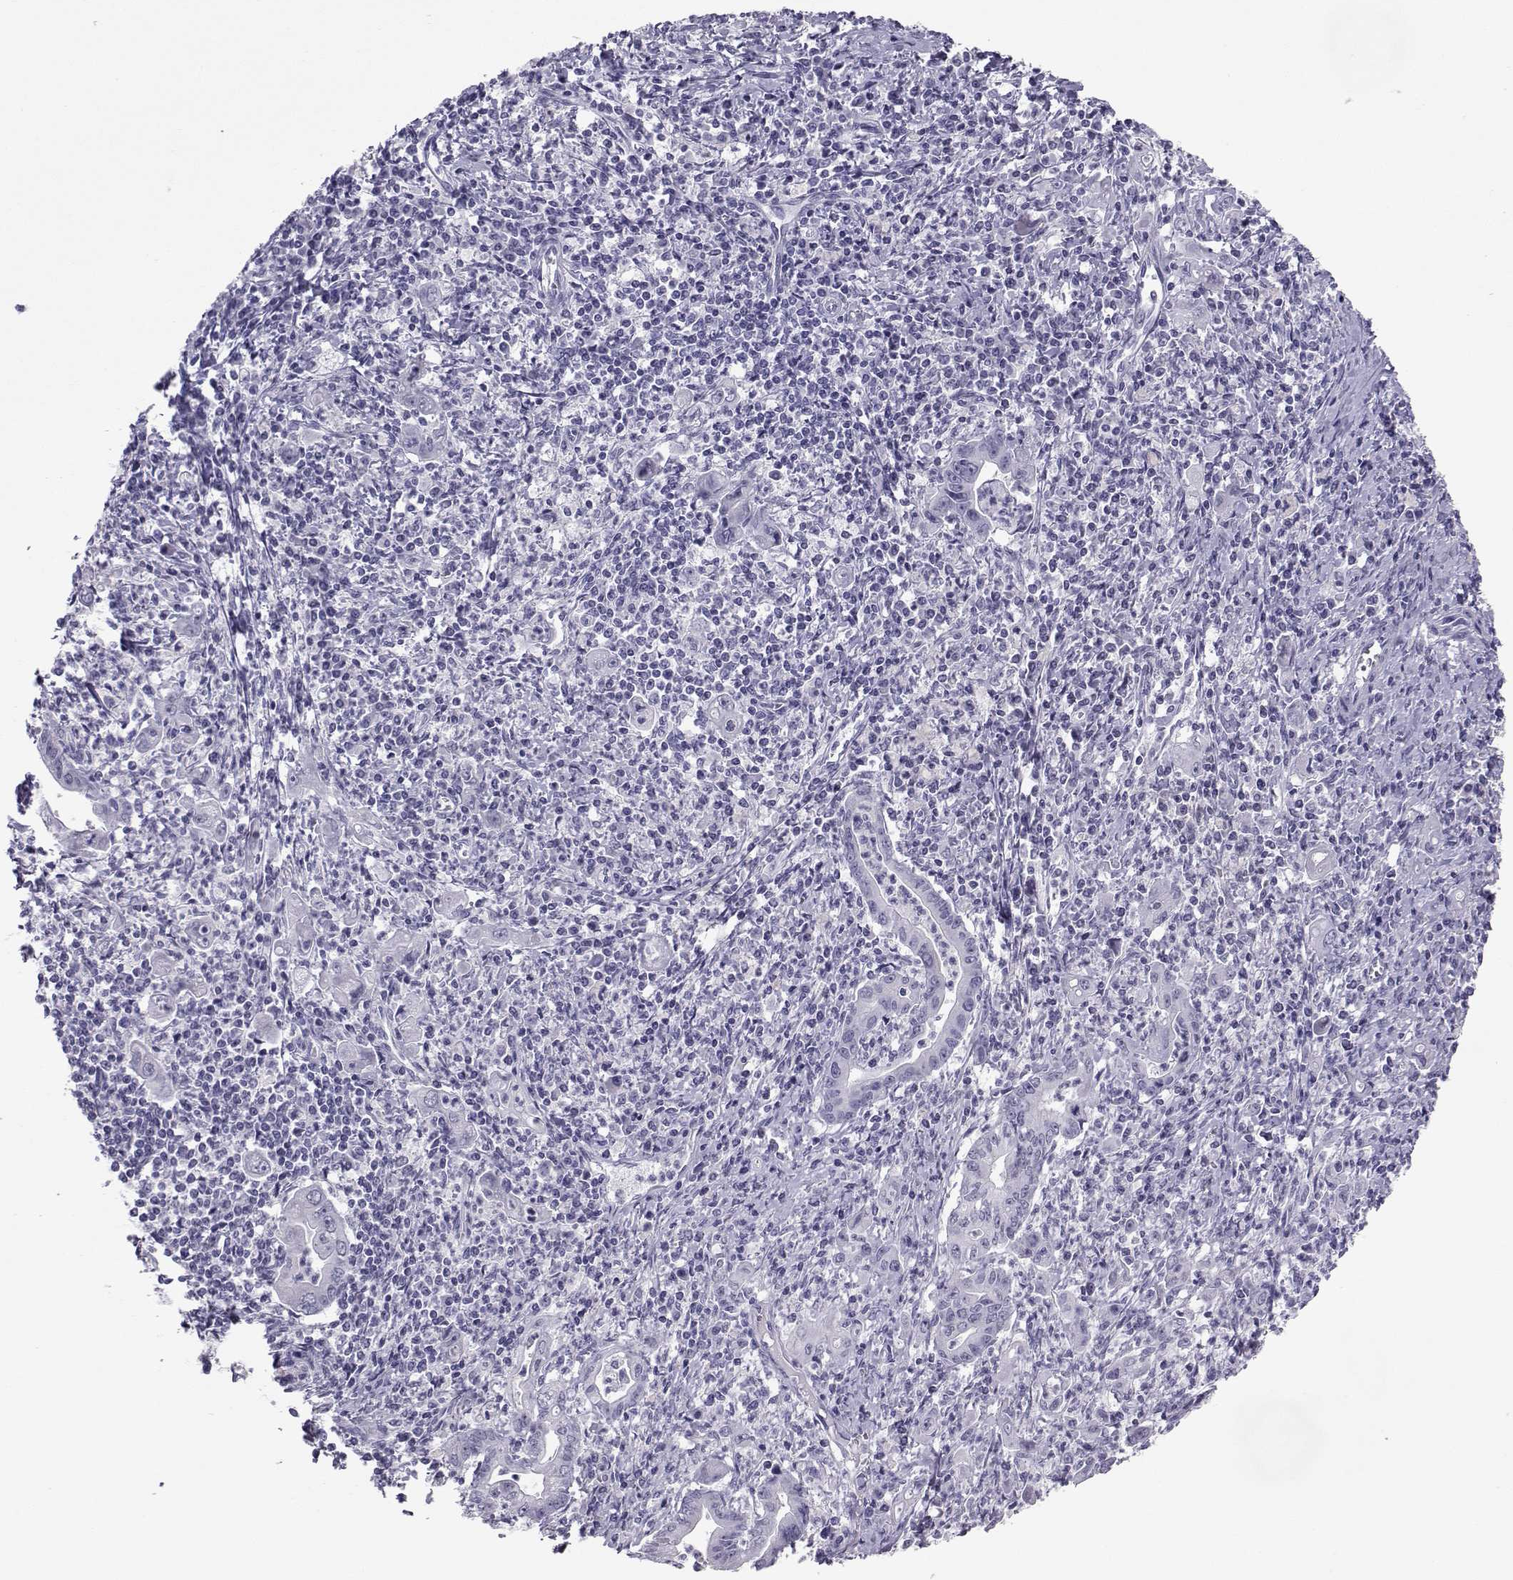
{"staining": {"intensity": "negative", "quantity": "none", "location": "none"}, "tissue": "stomach cancer", "cell_type": "Tumor cells", "image_type": "cancer", "snomed": [{"axis": "morphology", "description": "Adenocarcinoma, NOS"}, {"axis": "topography", "description": "Stomach, upper"}], "caption": "Immunohistochemistry of human stomach cancer (adenocarcinoma) demonstrates no positivity in tumor cells. The staining is performed using DAB brown chromogen with nuclei counter-stained in using hematoxylin.", "gene": "SST", "patient": {"sex": "female", "age": 79}}